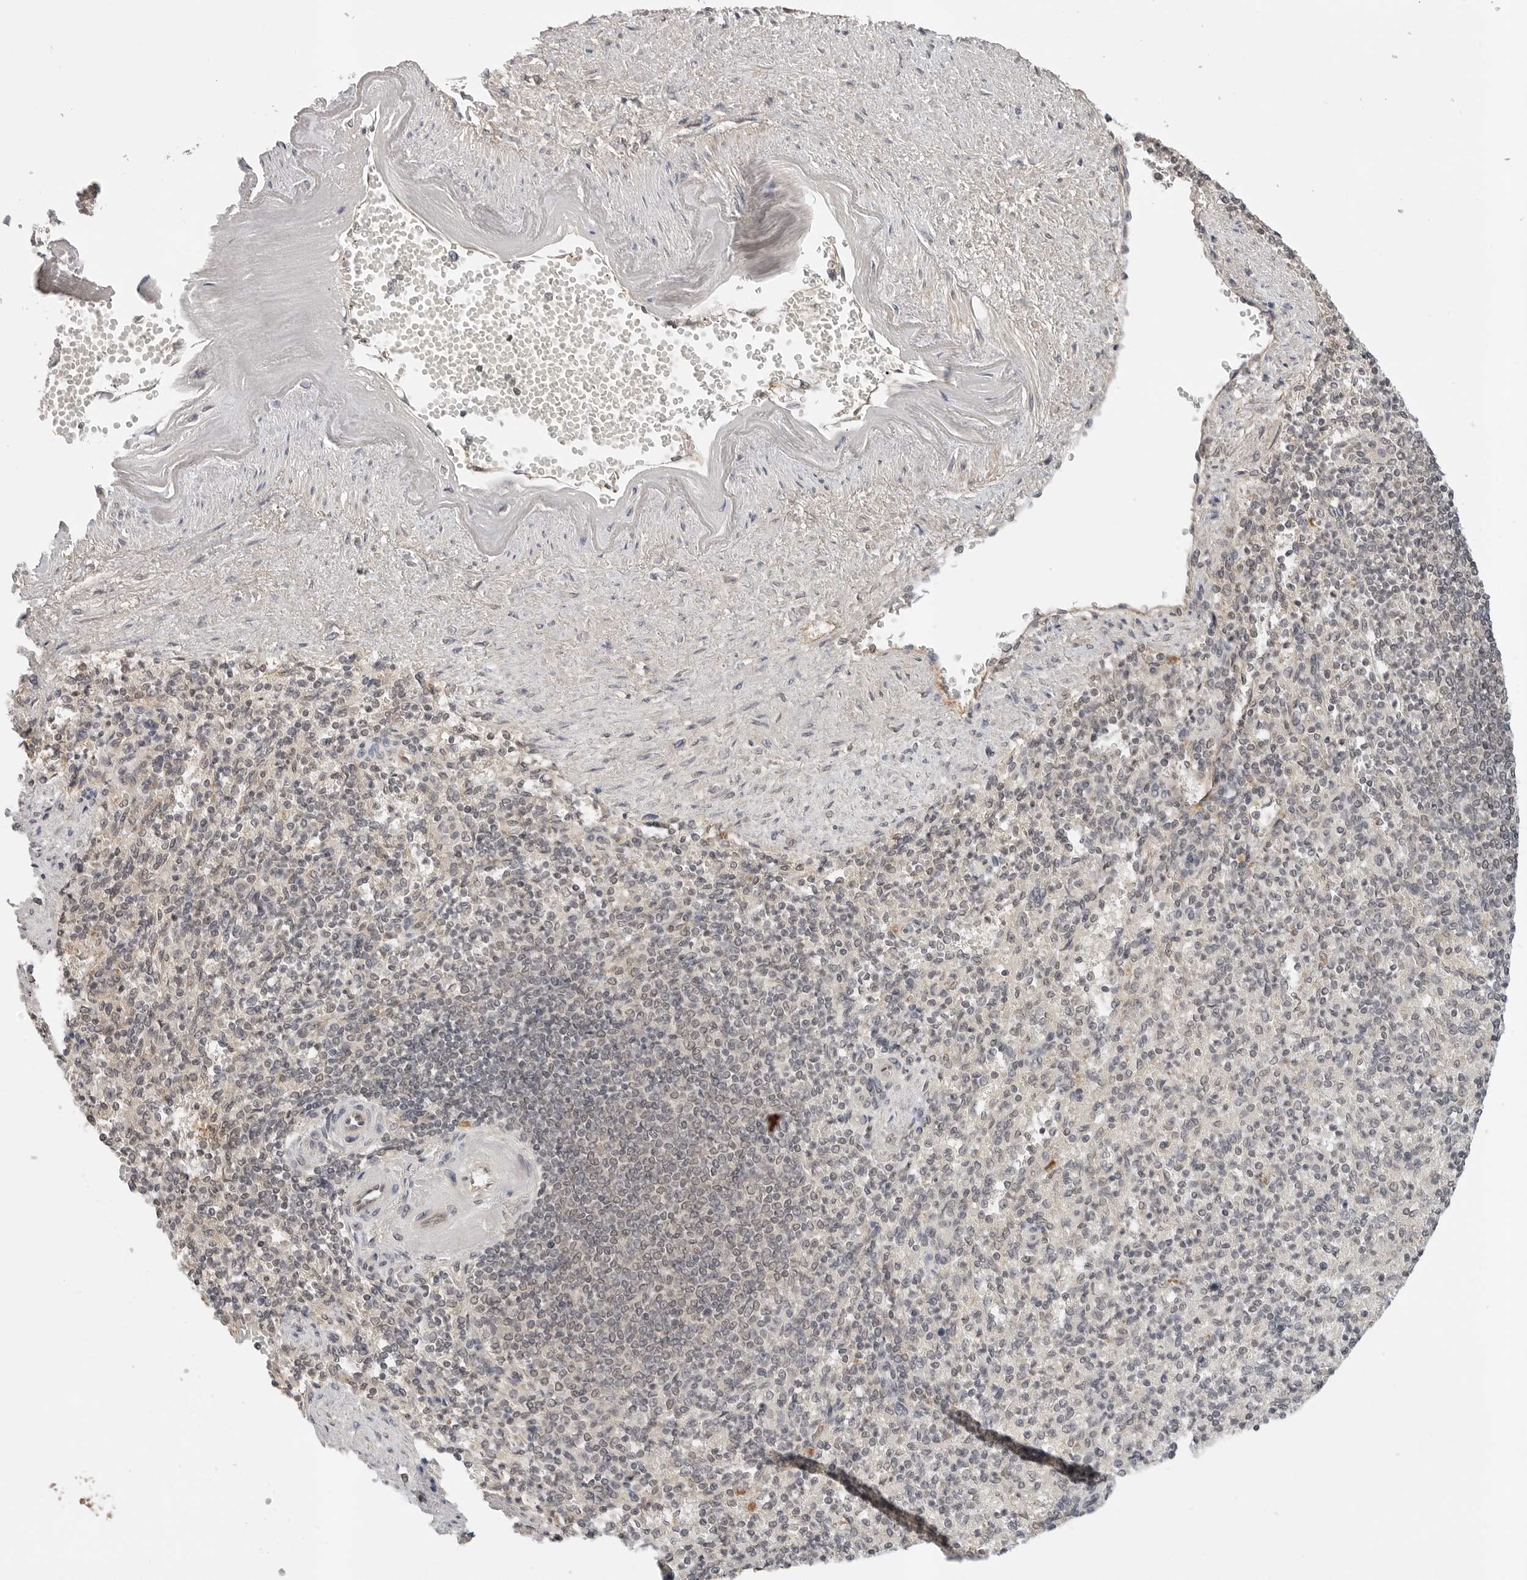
{"staining": {"intensity": "negative", "quantity": "none", "location": "none"}, "tissue": "spleen", "cell_type": "Cells in red pulp", "image_type": "normal", "snomed": [{"axis": "morphology", "description": "Normal tissue, NOS"}, {"axis": "topography", "description": "Spleen"}], "caption": "IHC micrograph of unremarkable human spleen stained for a protein (brown), which exhibits no staining in cells in red pulp.", "gene": "IL24", "patient": {"sex": "female", "age": 74}}